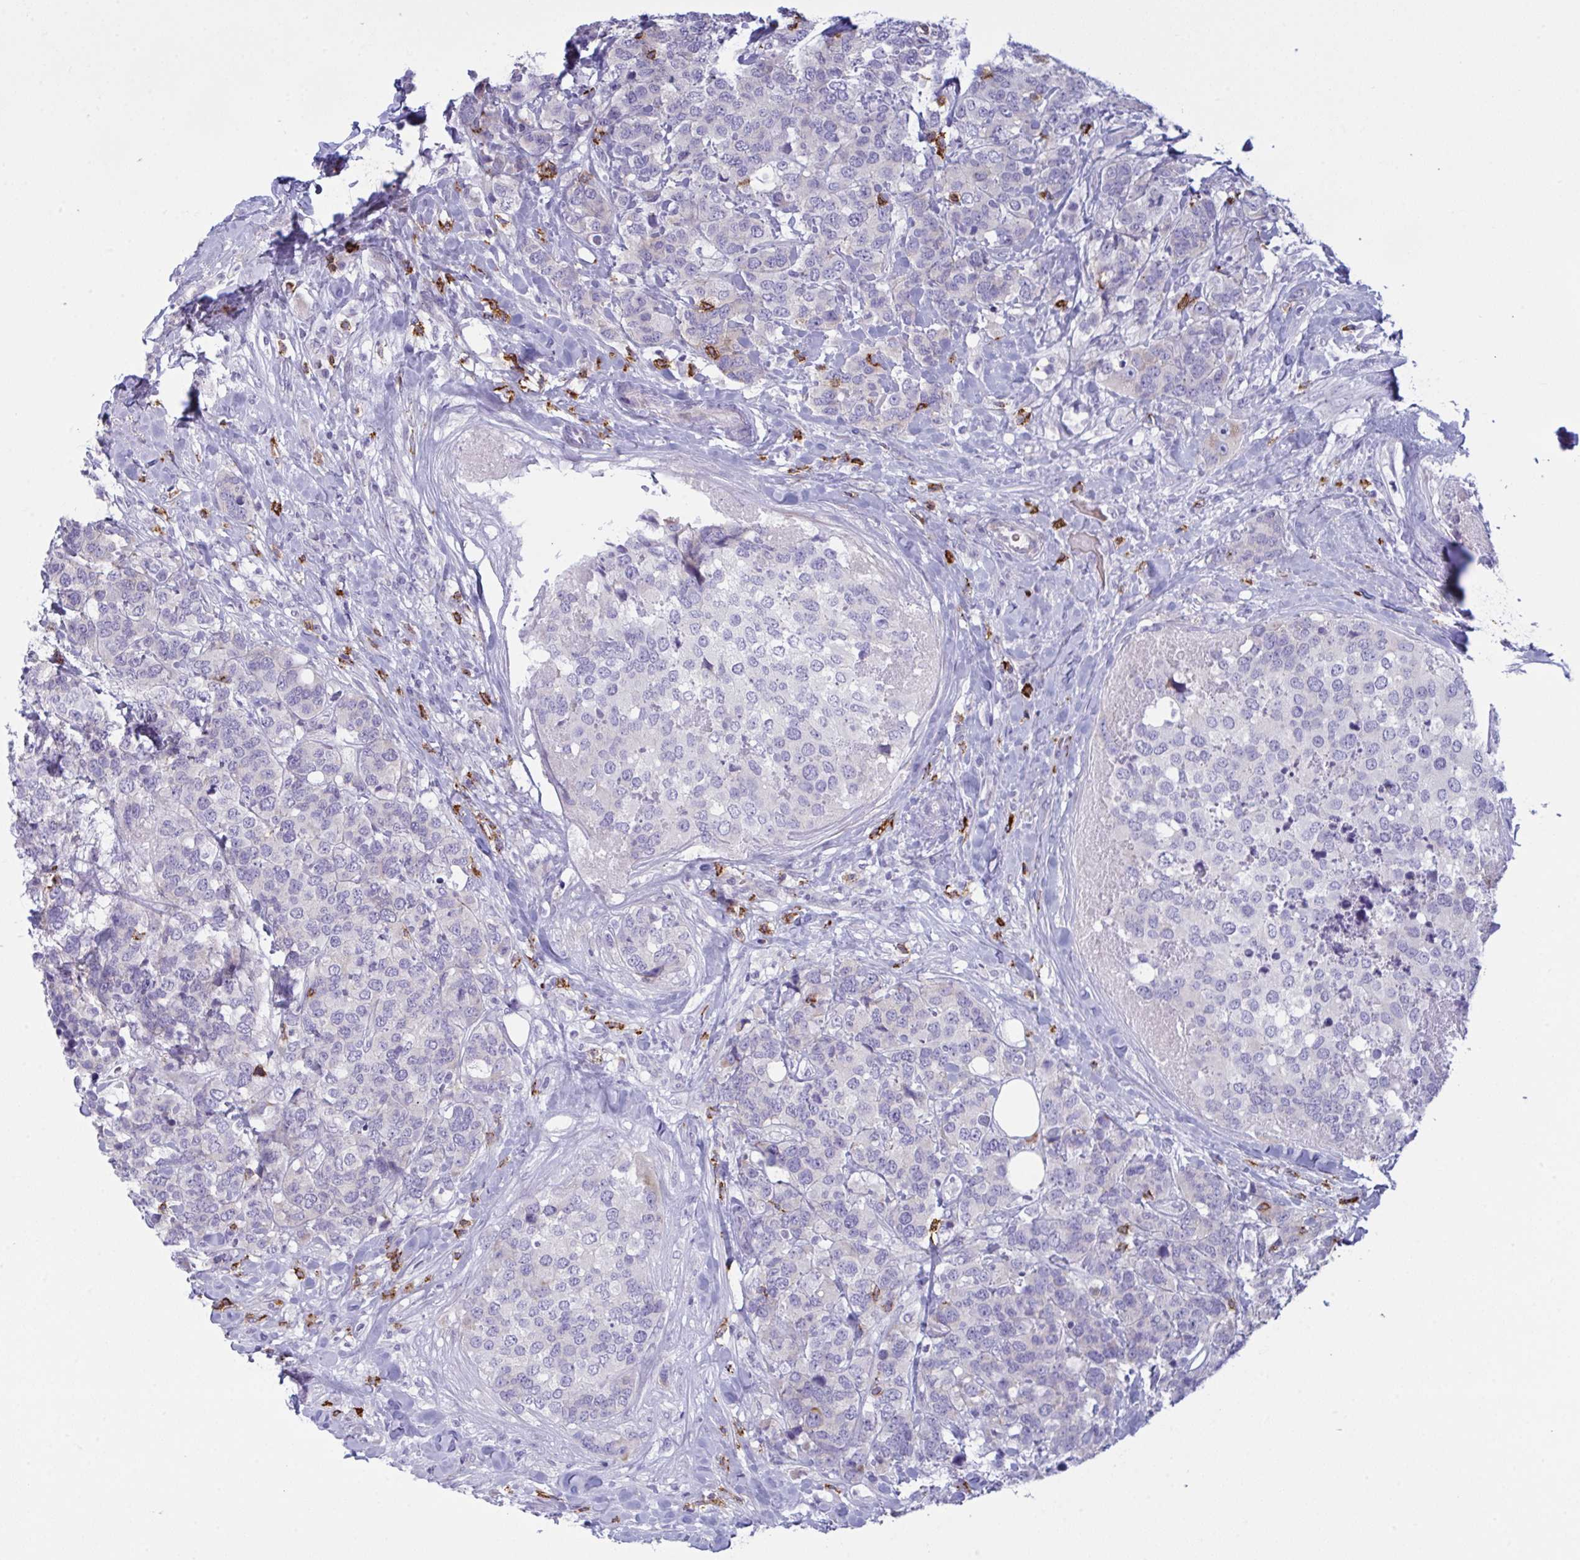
{"staining": {"intensity": "negative", "quantity": "none", "location": "none"}, "tissue": "breast cancer", "cell_type": "Tumor cells", "image_type": "cancer", "snomed": [{"axis": "morphology", "description": "Lobular carcinoma"}, {"axis": "topography", "description": "Breast"}], "caption": "An image of human lobular carcinoma (breast) is negative for staining in tumor cells. (Stains: DAB immunohistochemistry (IHC) with hematoxylin counter stain, Microscopy: brightfield microscopy at high magnification).", "gene": "ZNF684", "patient": {"sex": "female", "age": 59}}